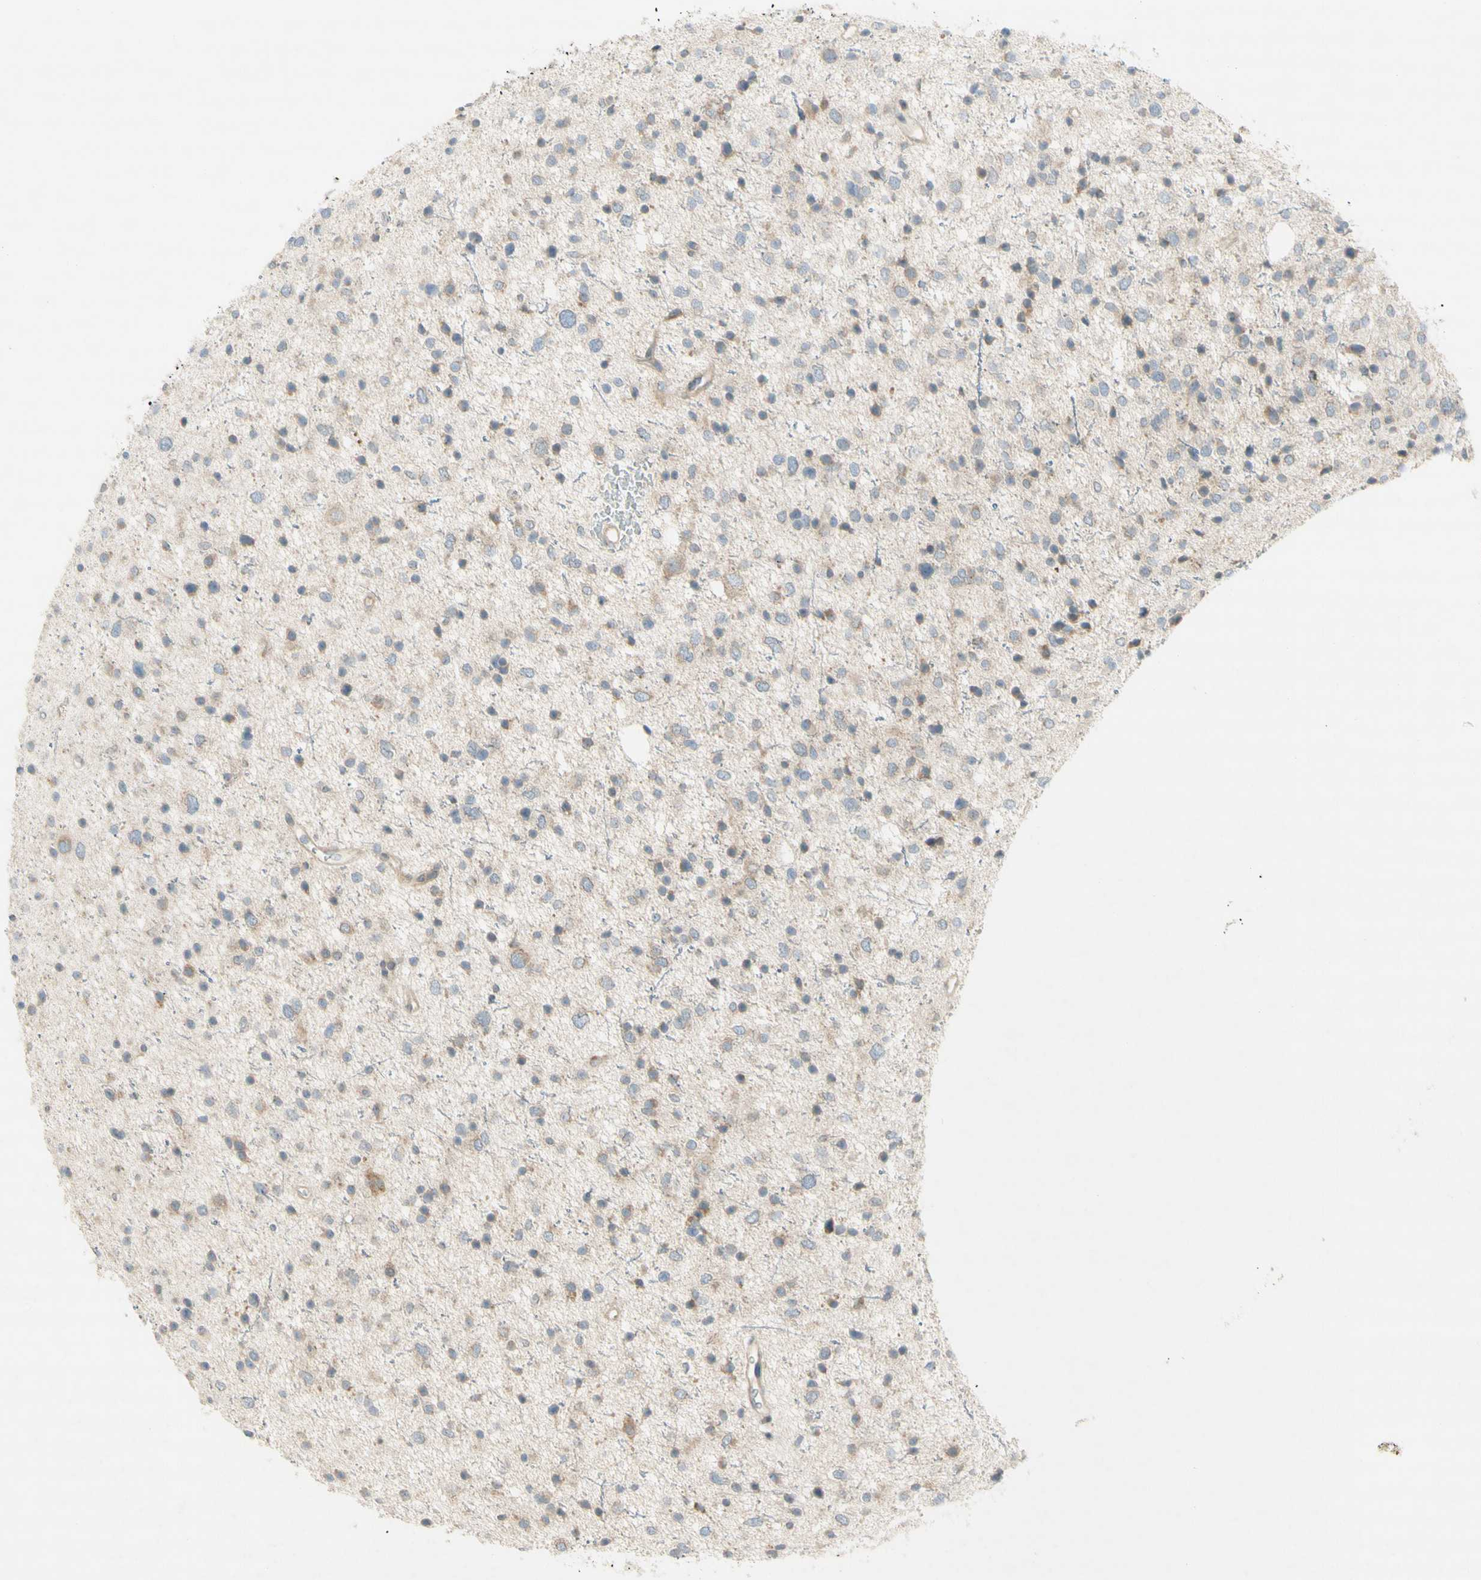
{"staining": {"intensity": "moderate", "quantity": "25%-75%", "location": "cytoplasmic/membranous"}, "tissue": "glioma", "cell_type": "Tumor cells", "image_type": "cancer", "snomed": [{"axis": "morphology", "description": "Glioma, malignant, Low grade"}, {"axis": "topography", "description": "Brain"}], "caption": "IHC staining of glioma, which exhibits medium levels of moderate cytoplasmic/membranous expression in approximately 25%-75% of tumor cells indicating moderate cytoplasmic/membranous protein expression. The staining was performed using DAB (brown) for protein detection and nuclei were counterstained in hematoxylin (blue).", "gene": "ETF1", "patient": {"sex": "female", "age": 37}}